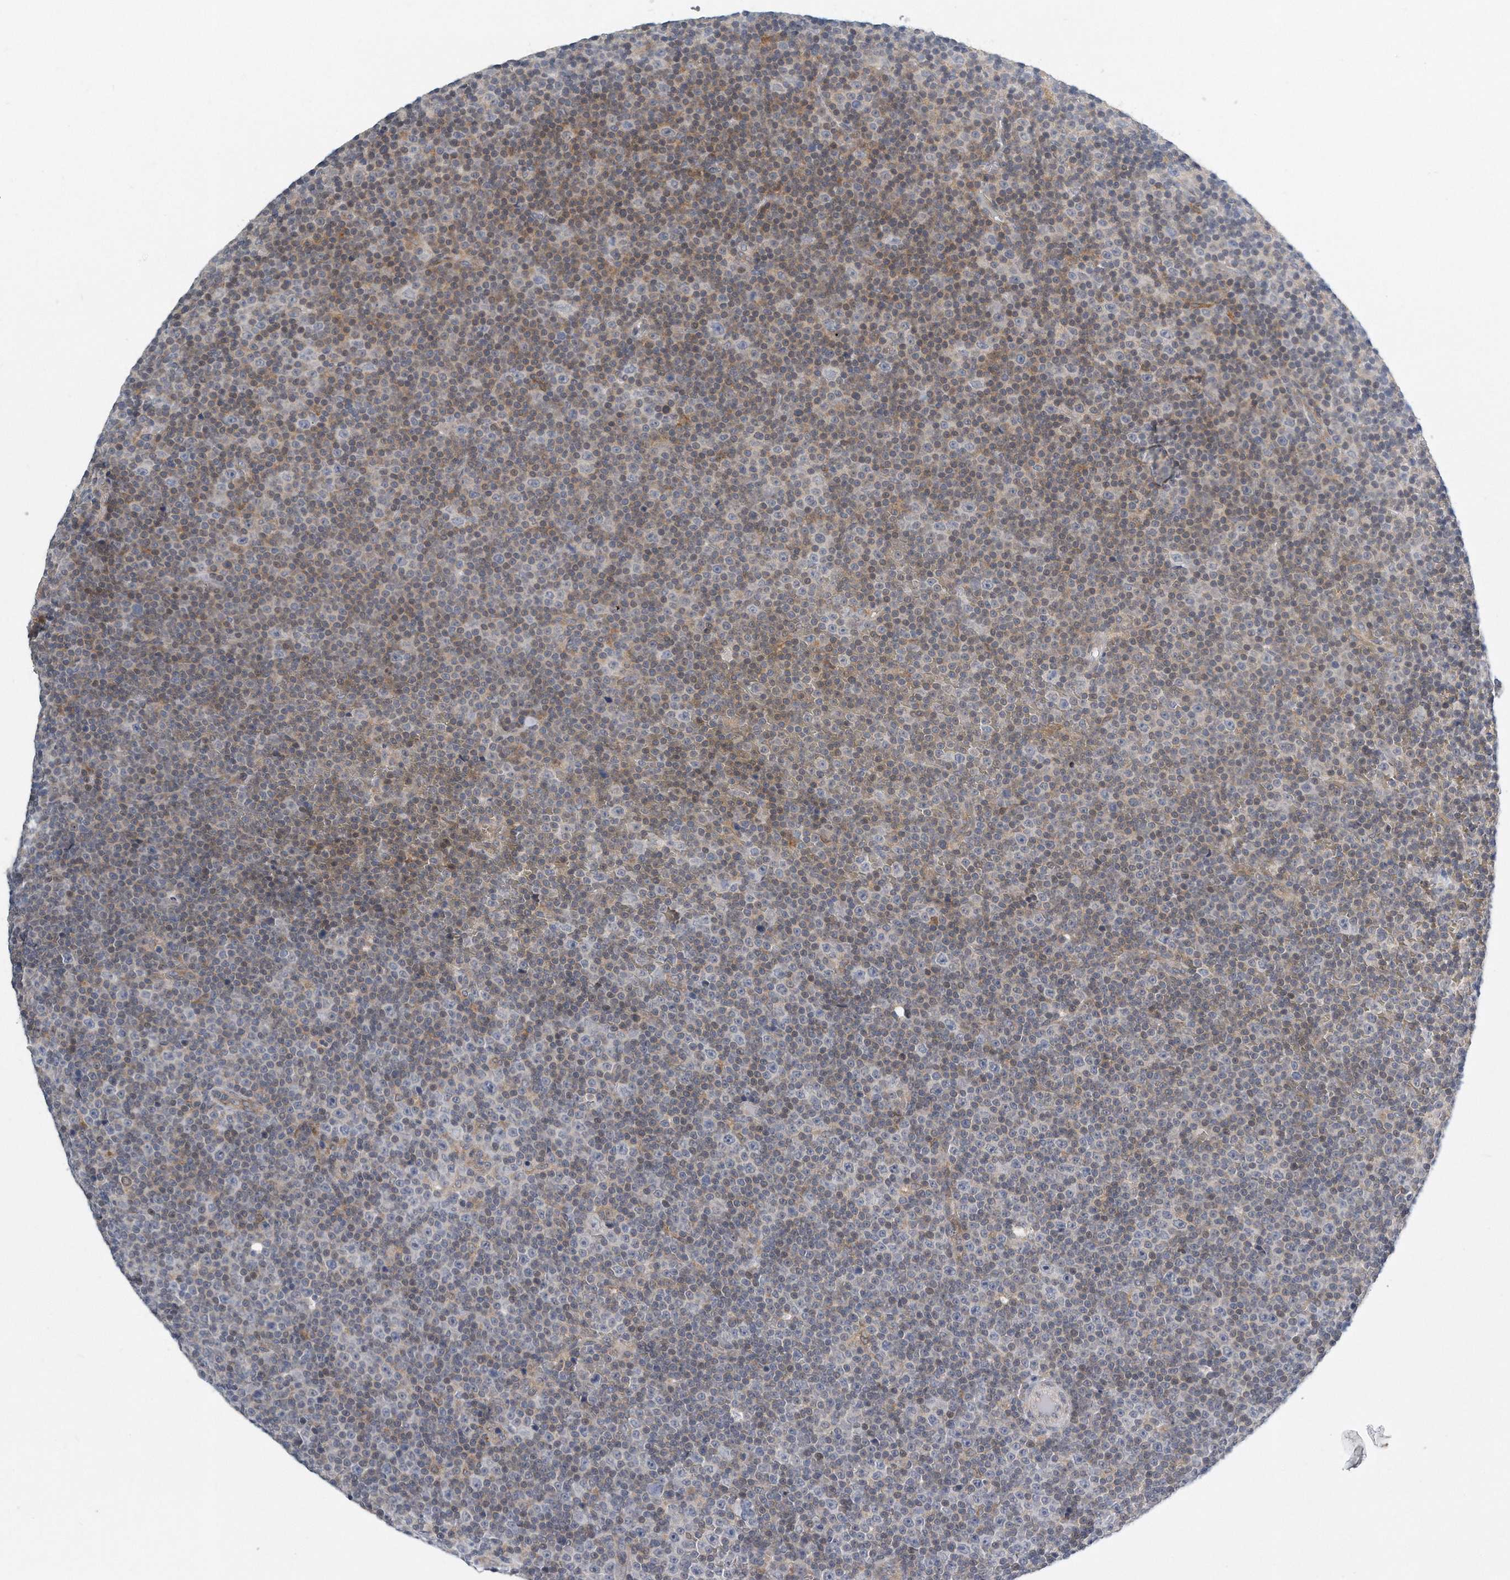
{"staining": {"intensity": "negative", "quantity": "none", "location": "none"}, "tissue": "lymphoma", "cell_type": "Tumor cells", "image_type": "cancer", "snomed": [{"axis": "morphology", "description": "Malignant lymphoma, non-Hodgkin's type, Low grade"}, {"axis": "topography", "description": "Lymph node"}], "caption": "IHC of malignant lymphoma, non-Hodgkin's type (low-grade) reveals no expression in tumor cells. (DAB immunohistochemistry (IHC) visualized using brightfield microscopy, high magnification).", "gene": "VLDLR", "patient": {"sex": "female", "age": 67}}